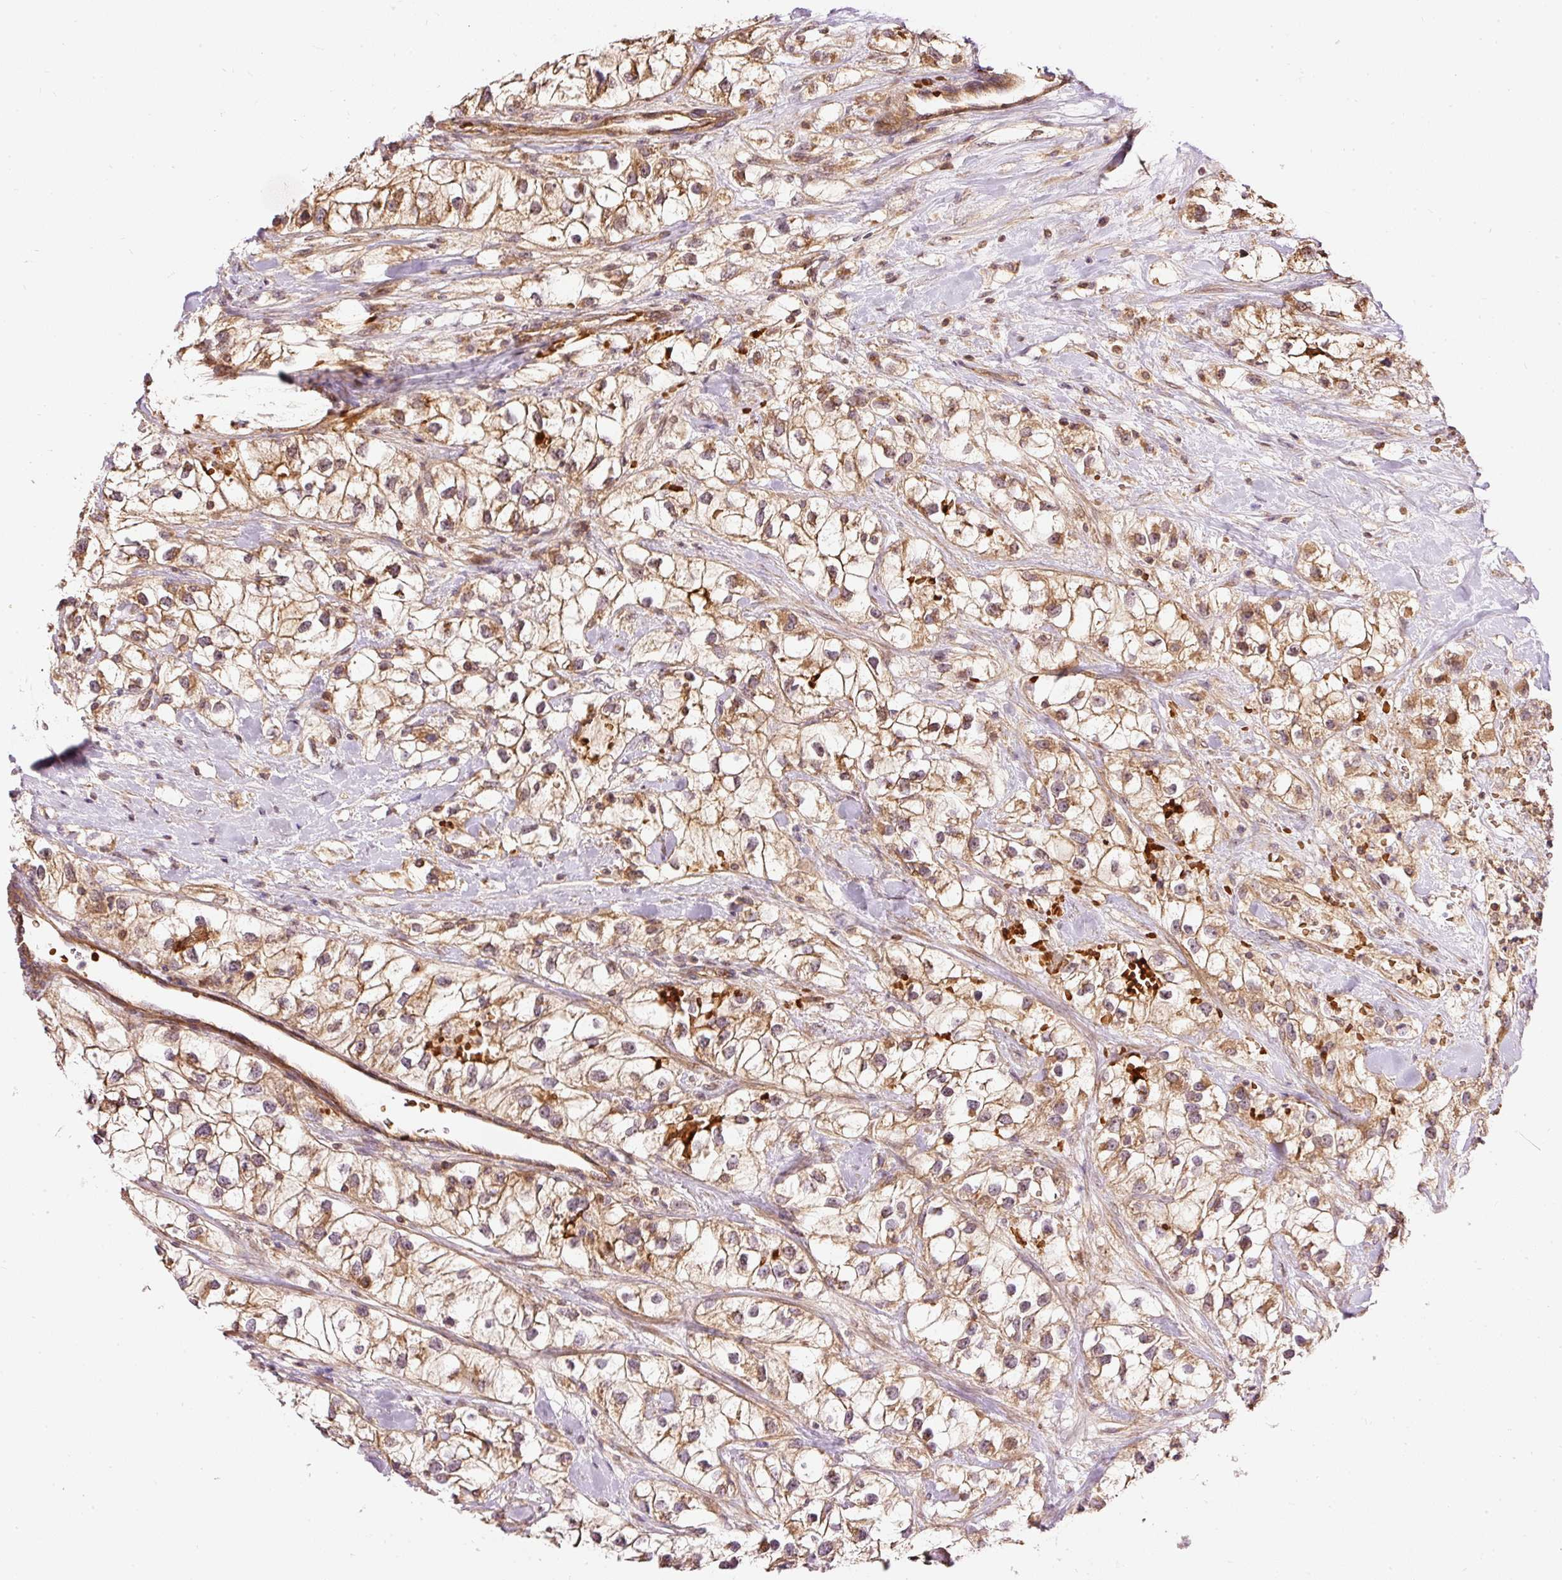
{"staining": {"intensity": "moderate", "quantity": ">75%", "location": "cytoplasmic/membranous"}, "tissue": "renal cancer", "cell_type": "Tumor cells", "image_type": "cancer", "snomed": [{"axis": "morphology", "description": "Adenocarcinoma, NOS"}, {"axis": "topography", "description": "Kidney"}], "caption": "Immunohistochemistry (IHC) of renal cancer (adenocarcinoma) shows medium levels of moderate cytoplasmic/membranous staining in approximately >75% of tumor cells.", "gene": "ADCY4", "patient": {"sex": "male", "age": 59}}